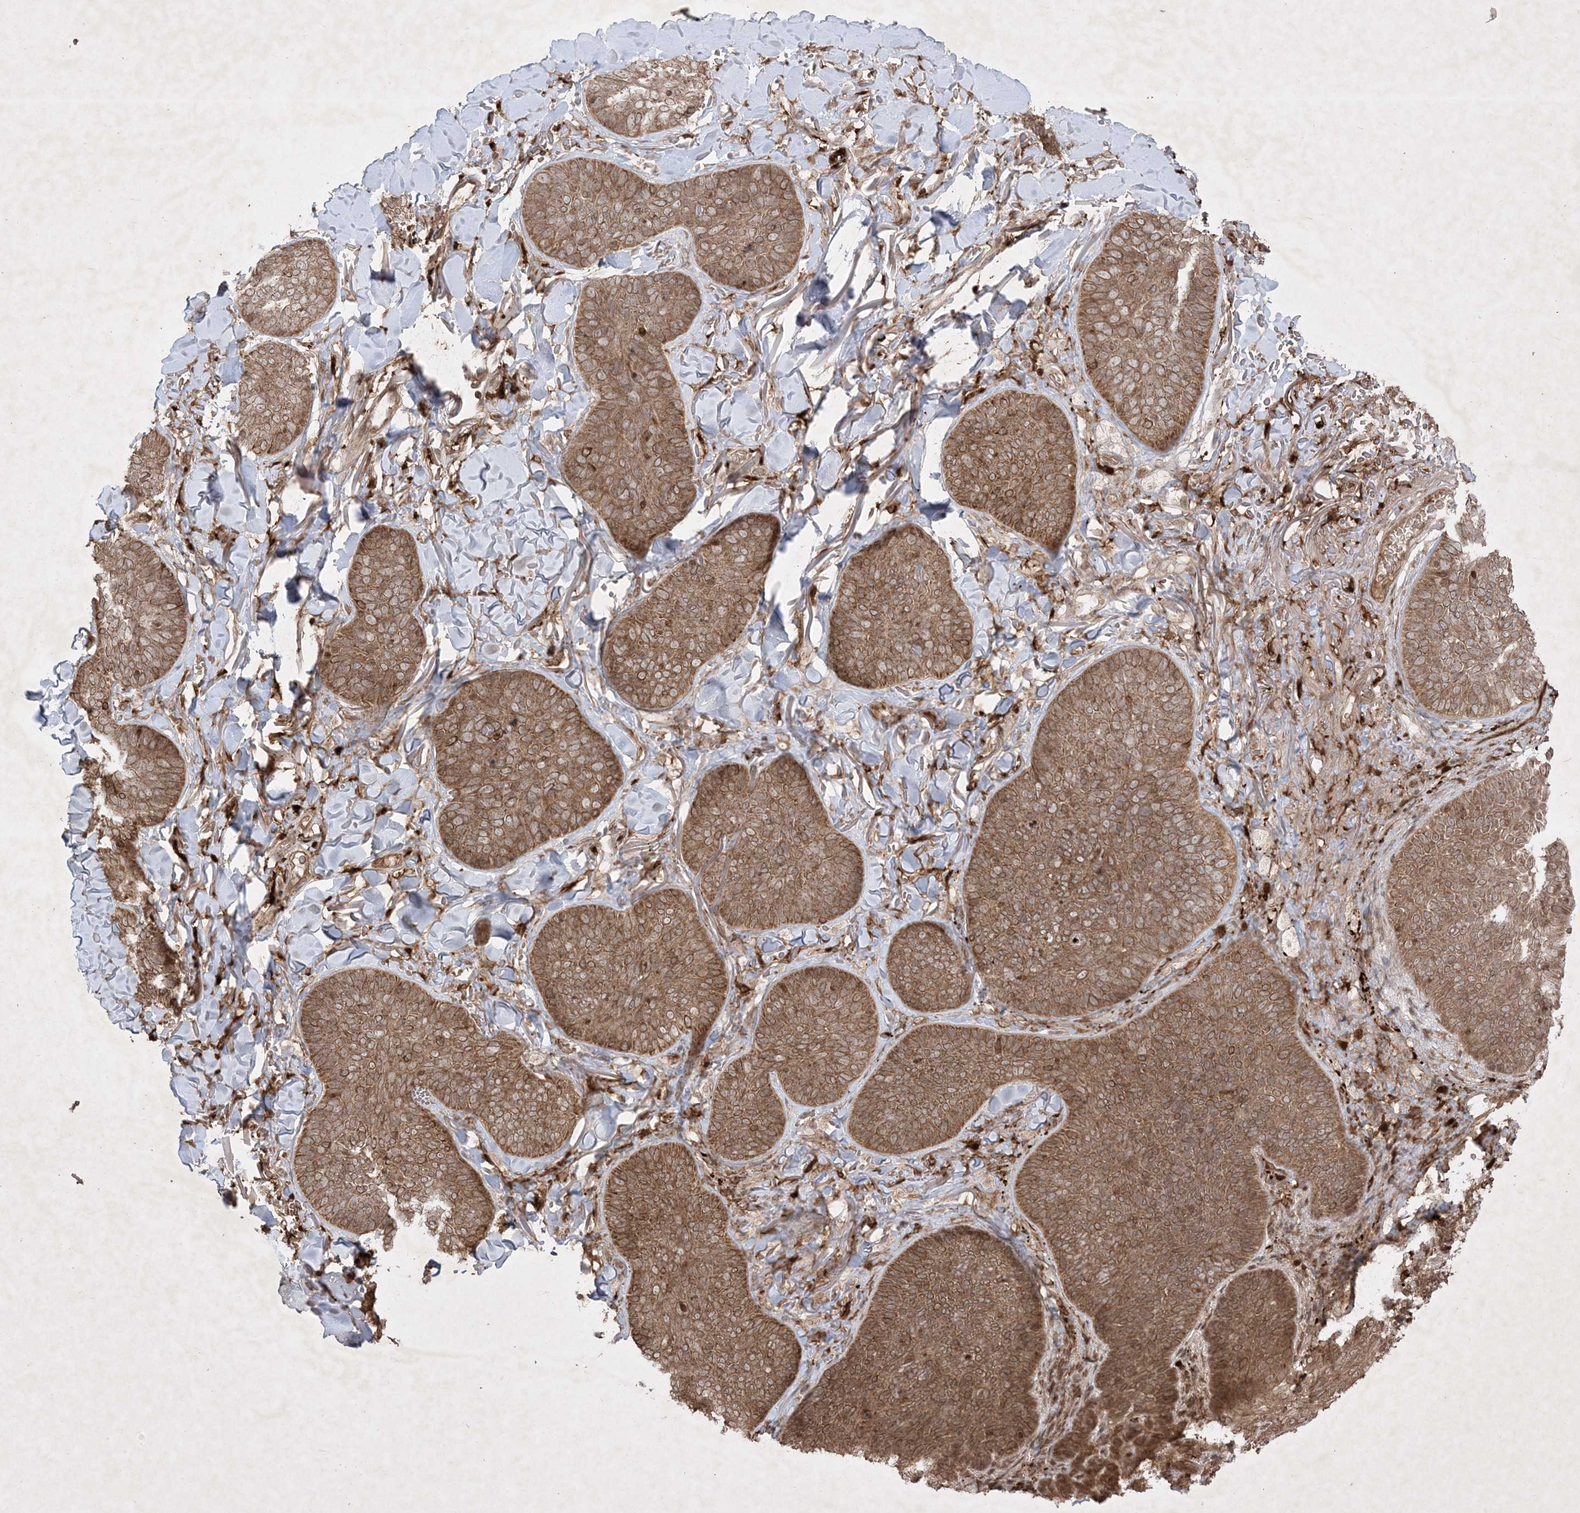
{"staining": {"intensity": "moderate", "quantity": ">75%", "location": "cytoplasmic/membranous"}, "tissue": "skin cancer", "cell_type": "Tumor cells", "image_type": "cancer", "snomed": [{"axis": "morphology", "description": "Basal cell carcinoma"}, {"axis": "topography", "description": "Skin"}], "caption": "The immunohistochemical stain highlights moderate cytoplasmic/membranous staining in tumor cells of basal cell carcinoma (skin) tissue.", "gene": "PTK6", "patient": {"sex": "male", "age": 85}}